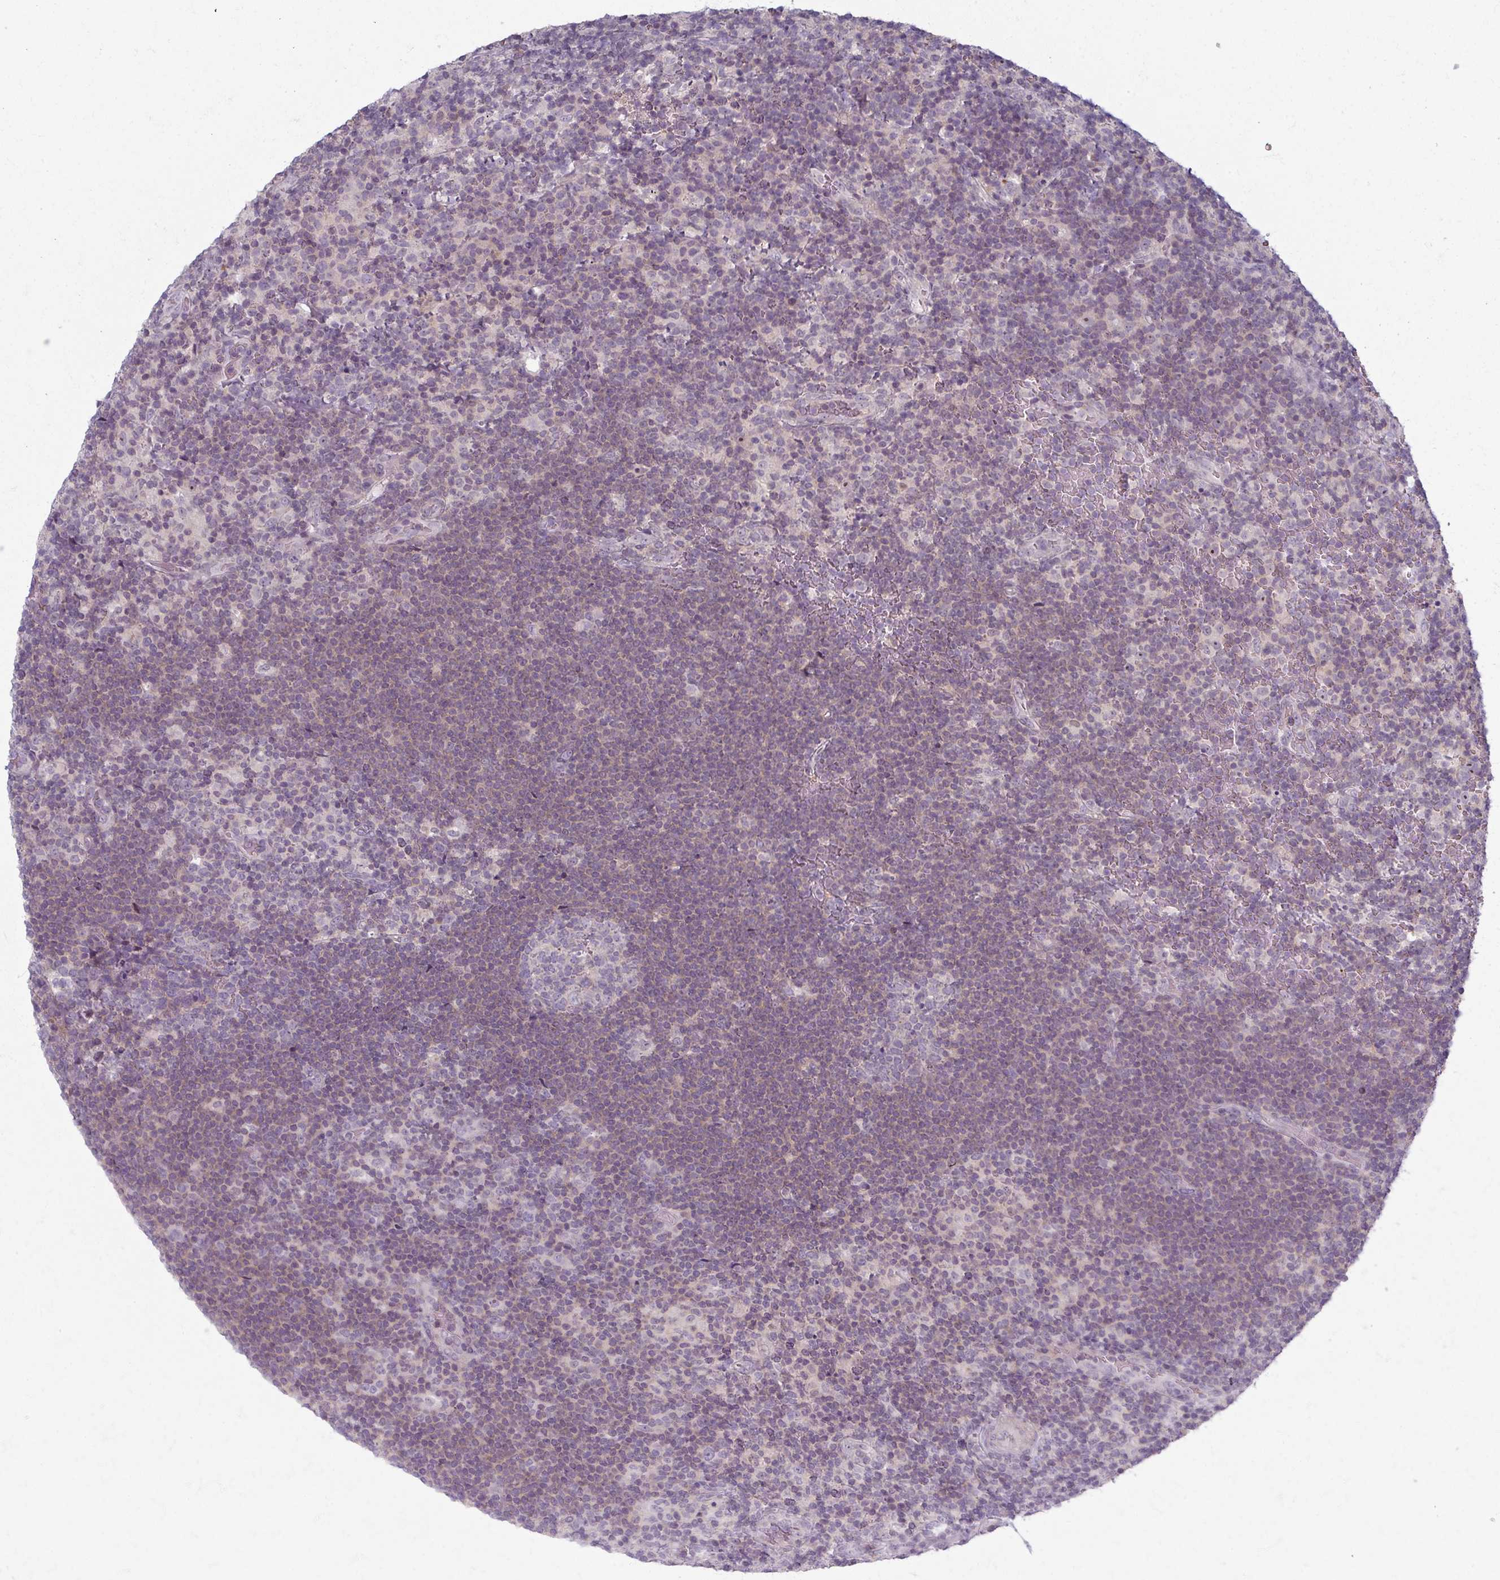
{"staining": {"intensity": "negative", "quantity": "none", "location": "none"}, "tissue": "lymphoma", "cell_type": "Tumor cells", "image_type": "cancer", "snomed": [{"axis": "morphology", "description": "Hodgkin's disease, NOS"}, {"axis": "topography", "description": "Lymph node"}], "caption": "Immunohistochemical staining of human lymphoma displays no significant positivity in tumor cells.", "gene": "TTLL7", "patient": {"sex": "female", "age": 57}}